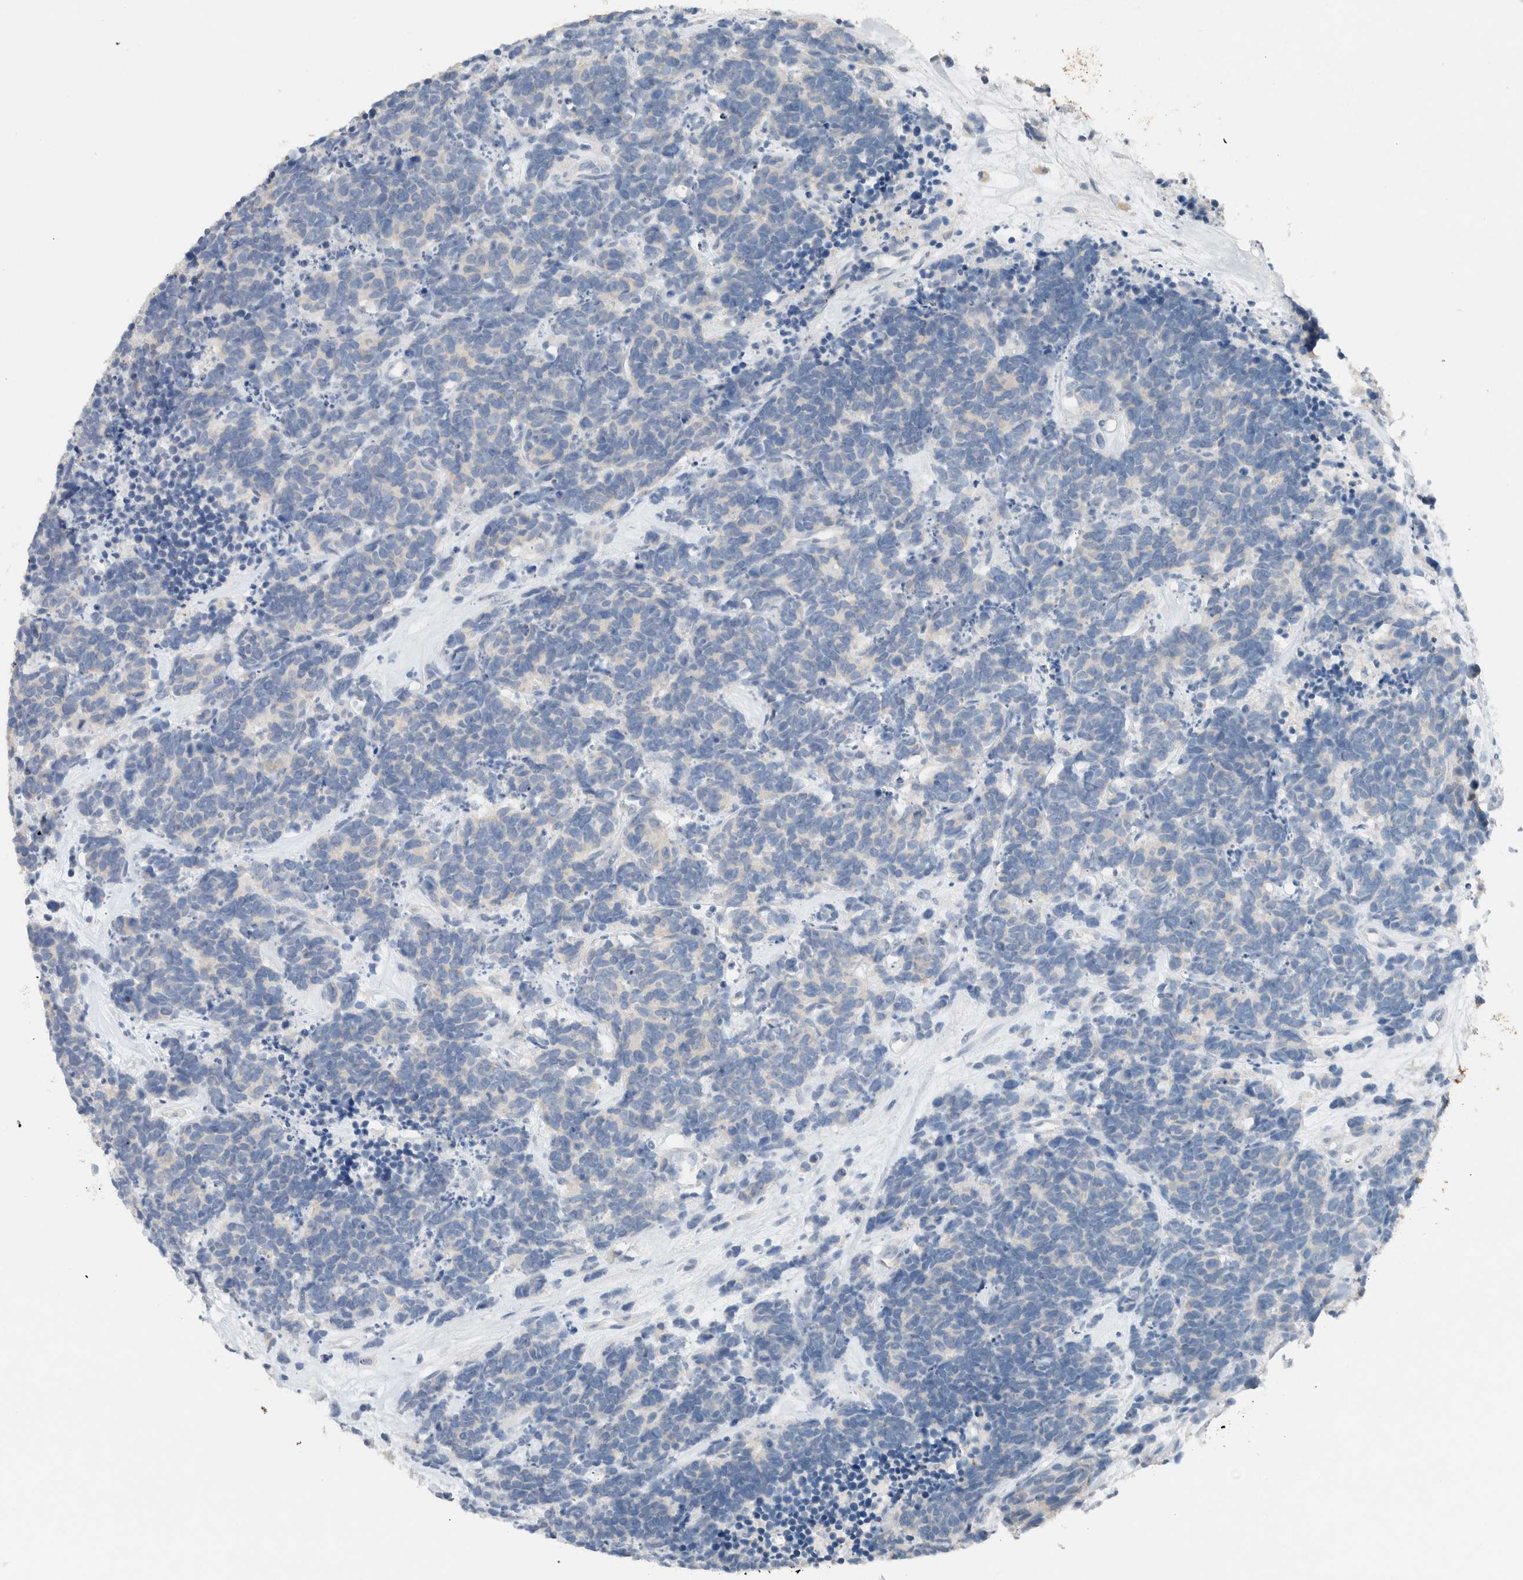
{"staining": {"intensity": "negative", "quantity": "none", "location": "none"}, "tissue": "carcinoid", "cell_type": "Tumor cells", "image_type": "cancer", "snomed": [{"axis": "morphology", "description": "Carcinoma, NOS"}, {"axis": "morphology", "description": "Carcinoid, malignant, NOS"}, {"axis": "topography", "description": "Urinary bladder"}], "caption": "Tumor cells show no significant positivity in carcinoid.", "gene": "DUOX1", "patient": {"sex": "male", "age": 57}}